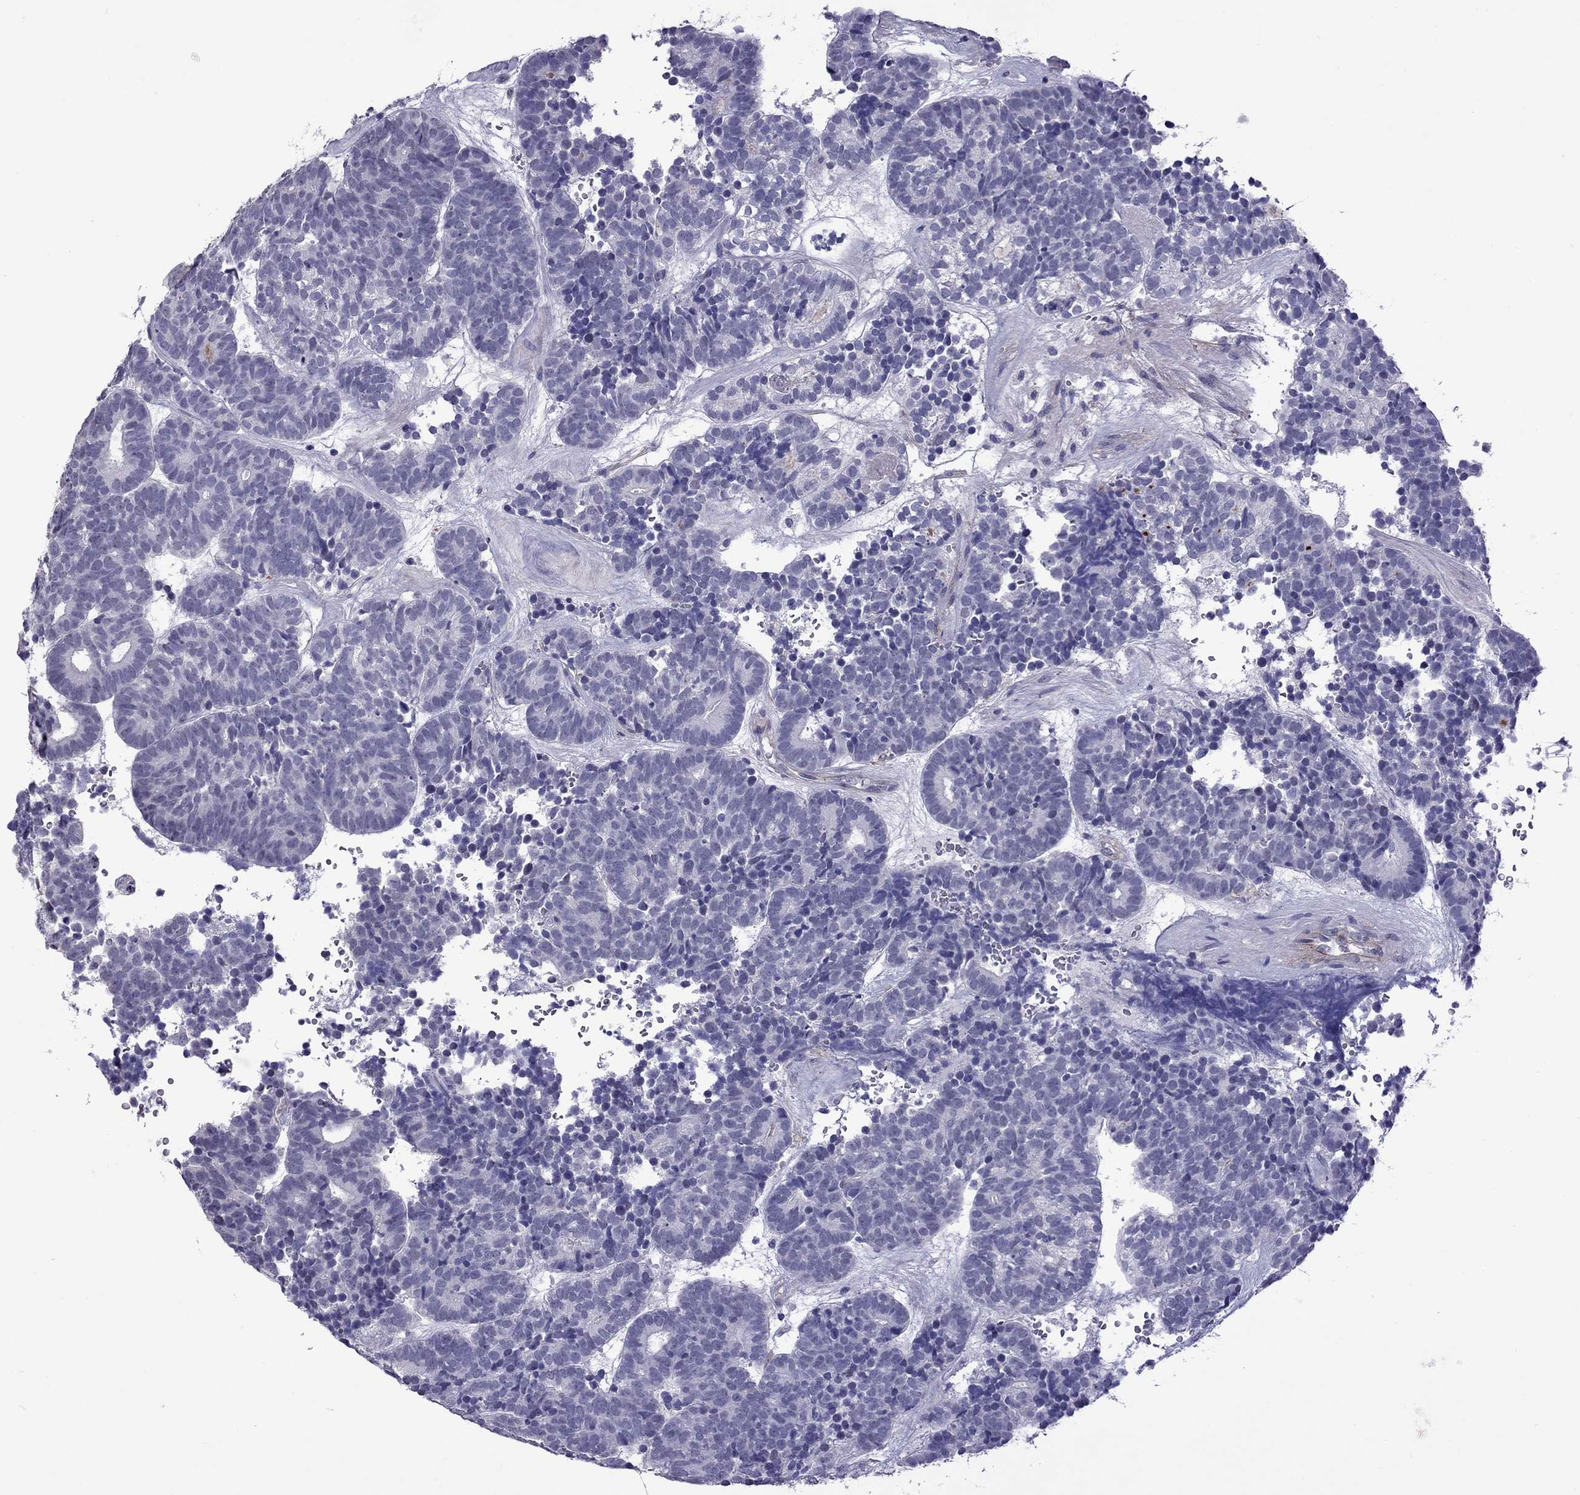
{"staining": {"intensity": "negative", "quantity": "none", "location": "none"}, "tissue": "head and neck cancer", "cell_type": "Tumor cells", "image_type": "cancer", "snomed": [{"axis": "morphology", "description": "Adenocarcinoma, NOS"}, {"axis": "topography", "description": "Head-Neck"}], "caption": "Tumor cells are negative for brown protein staining in head and neck cancer.", "gene": "CHRNA5", "patient": {"sex": "female", "age": 81}}